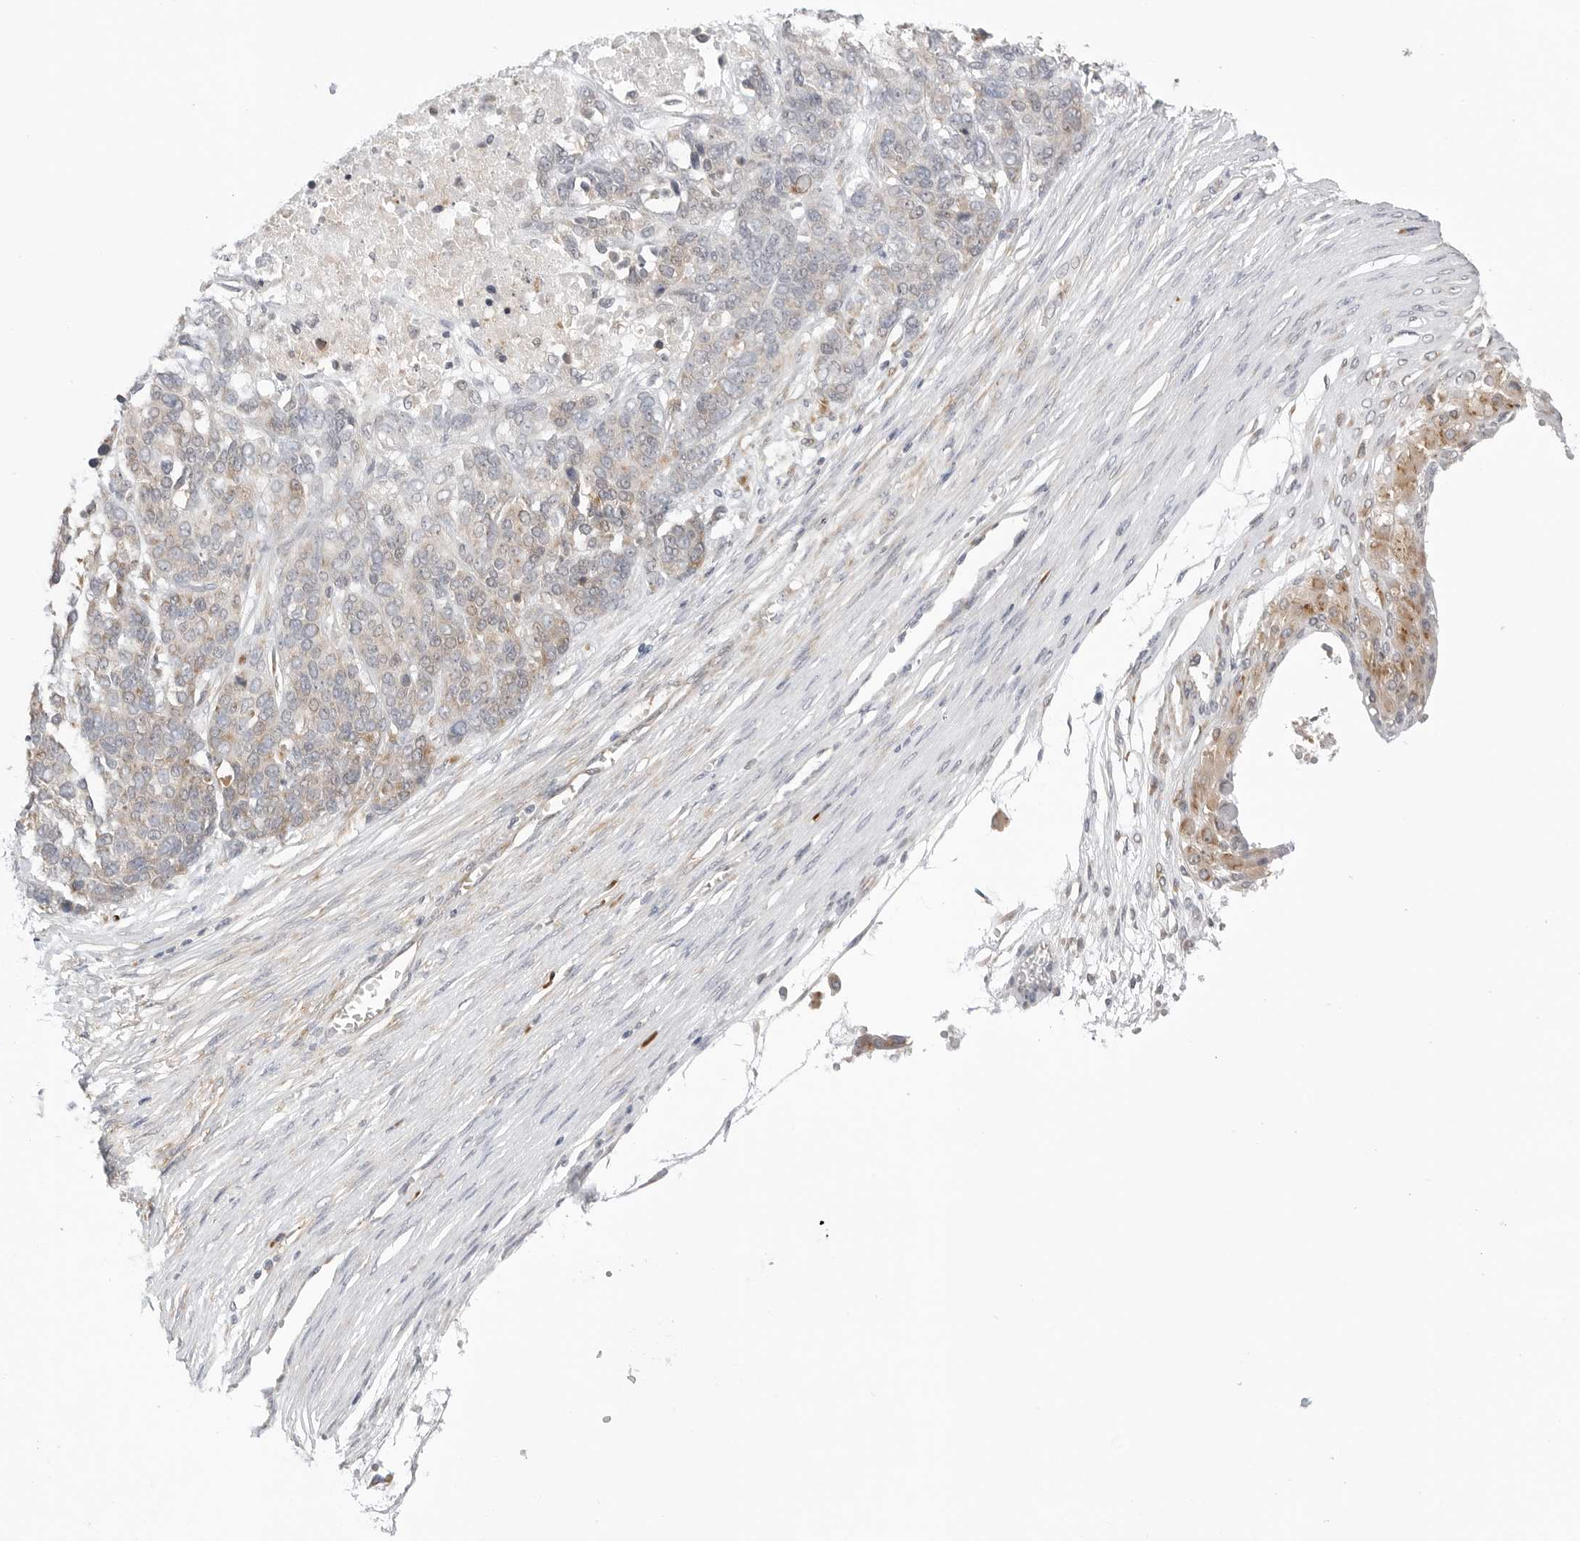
{"staining": {"intensity": "weak", "quantity": "25%-75%", "location": "cytoplasmic/membranous"}, "tissue": "ovarian cancer", "cell_type": "Tumor cells", "image_type": "cancer", "snomed": [{"axis": "morphology", "description": "Cystadenocarcinoma, serous, NOS"}, {"axis": "topography", "description": "Ovary"}], "caption": "Weak cytoplasmic/membranous positivity for a protein is appreciated in about 25%-75% of tumor cells of ovarian cancer (serous cystadenocarcinoma) using immunohistochemistry.", "gene": "RPN1", "patient": {"sex": "female", "age": 44}}